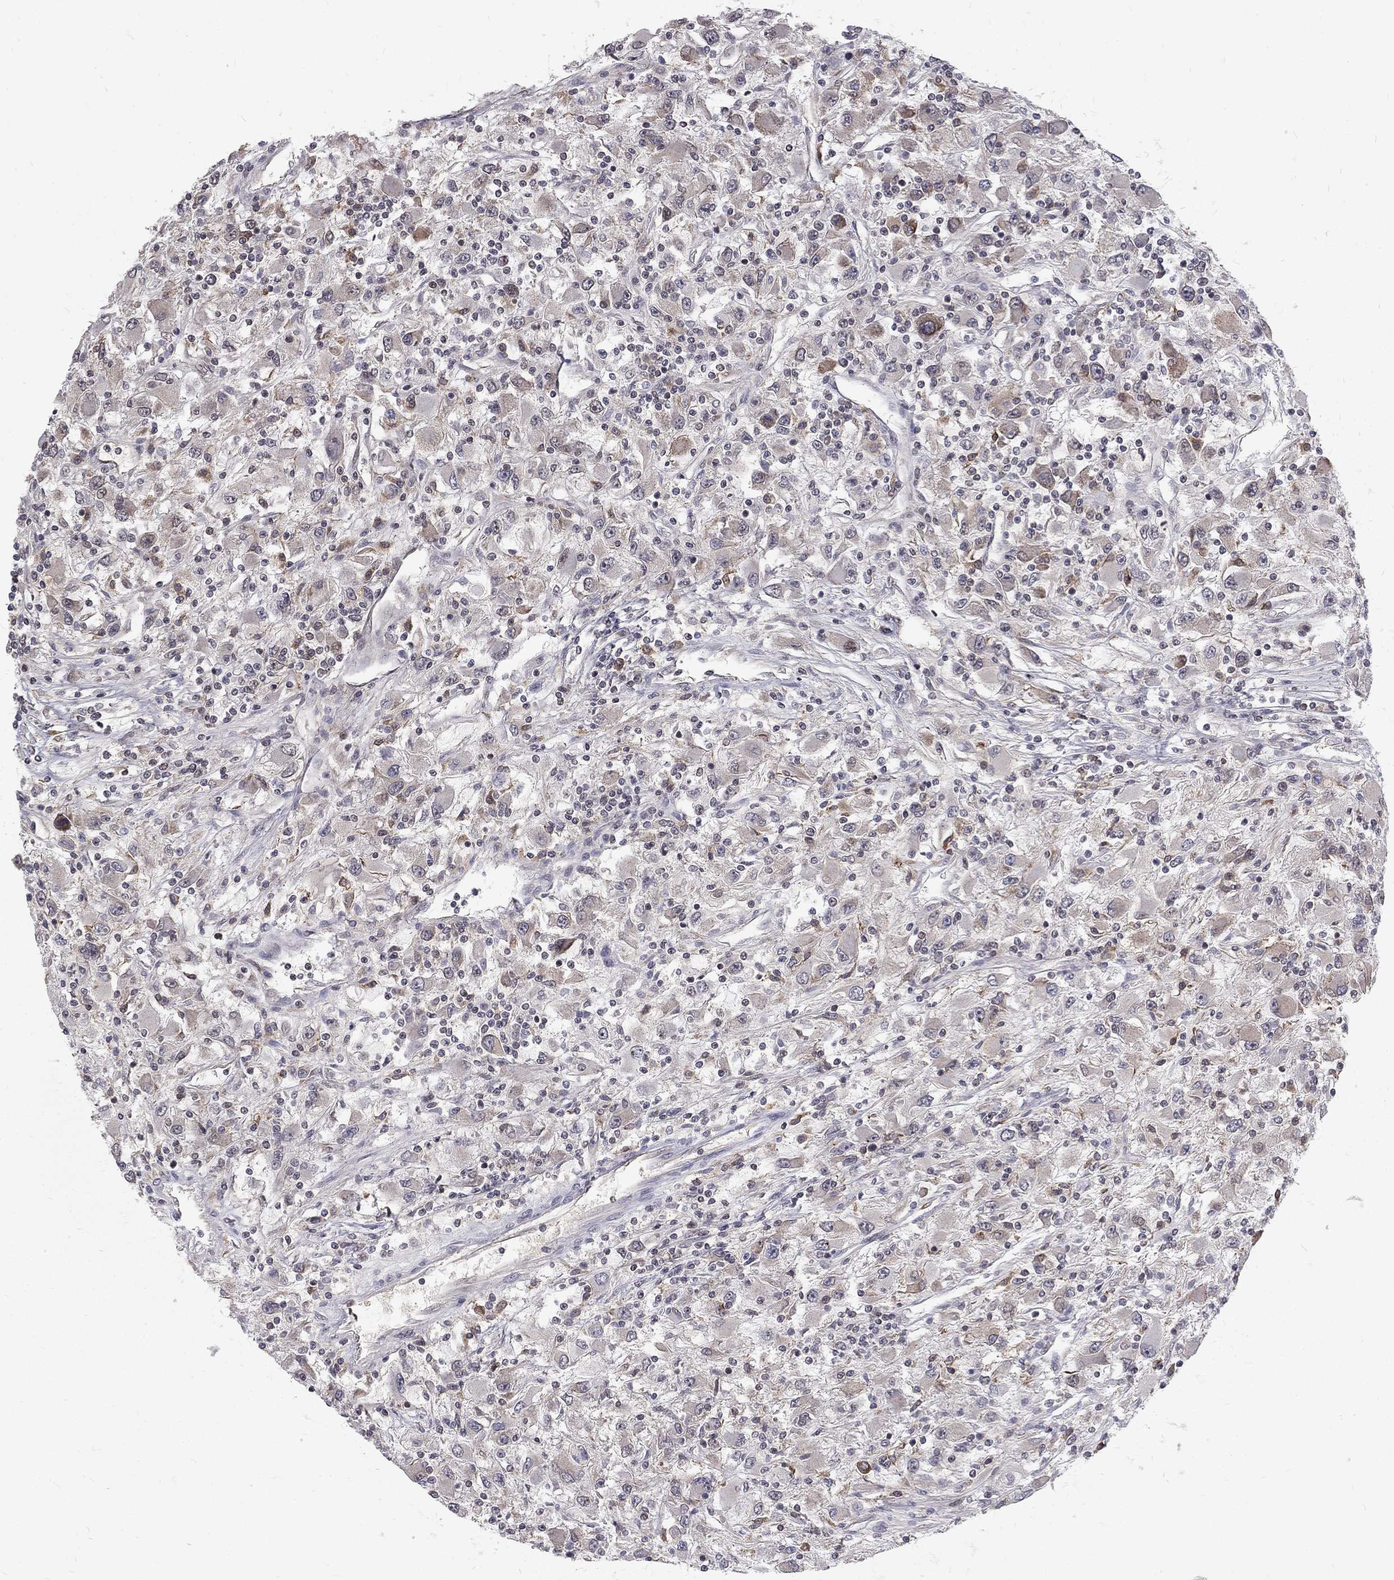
{"staining": {"intensity": "negative", "quantity": "none", "location": "none"}, "tissue": "renal cancer", "cell_type": "Tumor cells", "image_type": "cancer", "snomed": [{"axis": "morphology", "description": "Adenocarcinoma, NOS"}, {"axis": "topography", "description": "Kidney"}], "caption": "A high-resolution micrograph shows immunohistochemistry staining of renal cancer (adenocarcinoma), which reveals no significant positivity in tumor cells.", "gene": "TCEAL1", "patient": {"sex": "female", "age": 67}}